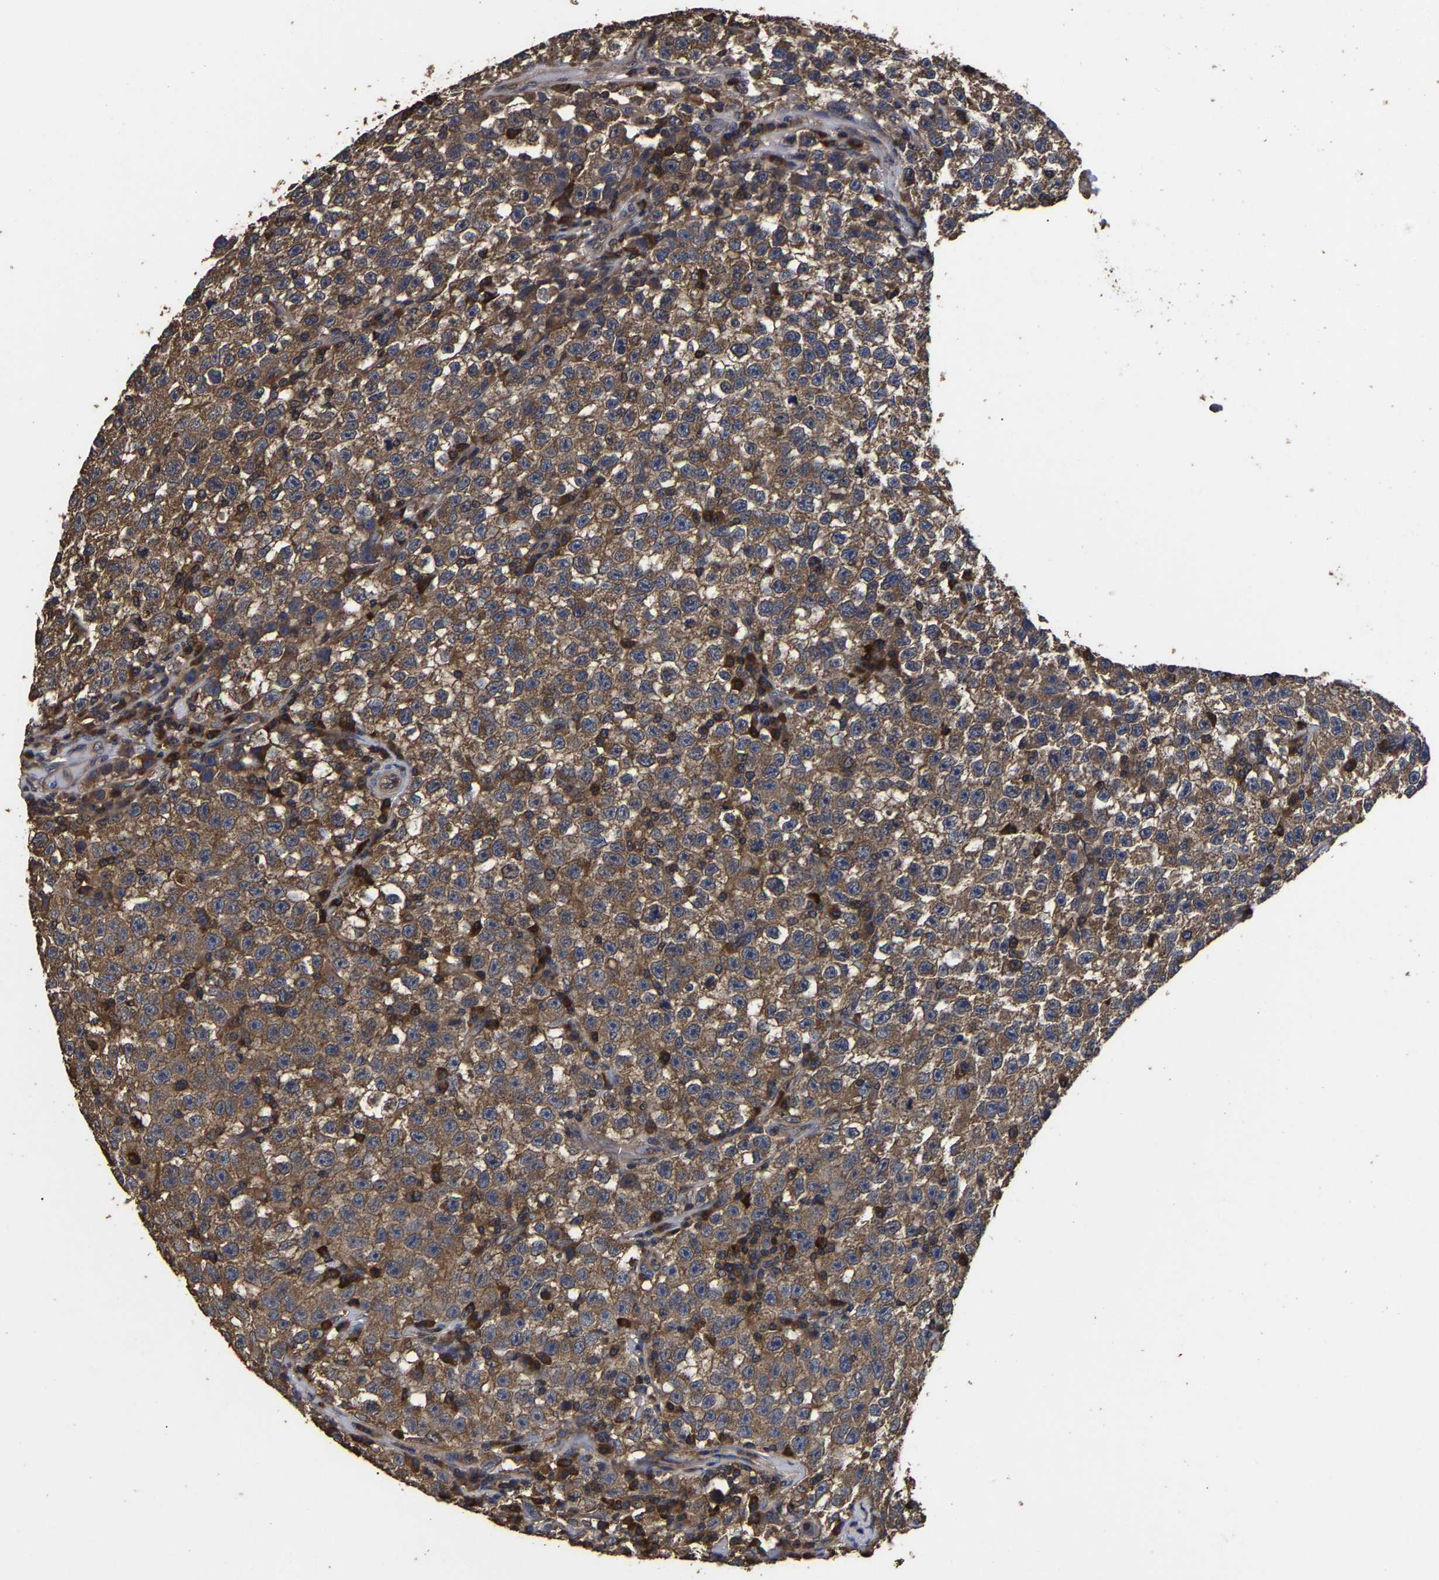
{"staining": {"intensity": "moderate", "quantity": ">75%", "location": "cytoplasmic/membranous"}, "tissue": "testis cancer", "cell_type": "Tumor cells", "image_type": "cancer", "snomed": [{"axis": "morphology", "description": "Seminoma, NOS"}, {"axis": "topography", "description": "Testis"}], "caption": "Testis cancer stained with DAB (3,3'-diaminobenzidine) immunohistochemistry (IHC) demonstrates medium levels of moderate cytoplasmic/membranous staining in about >75% of tumor cells. The protein is stained brown, and the nuclei are stained in blue (DAB (3,3'-diaminobenzidine) IHC with brightfield microscopy, high magnification).", "gene": "ITCH", "patient": {"sex": "male", "age": 22}}